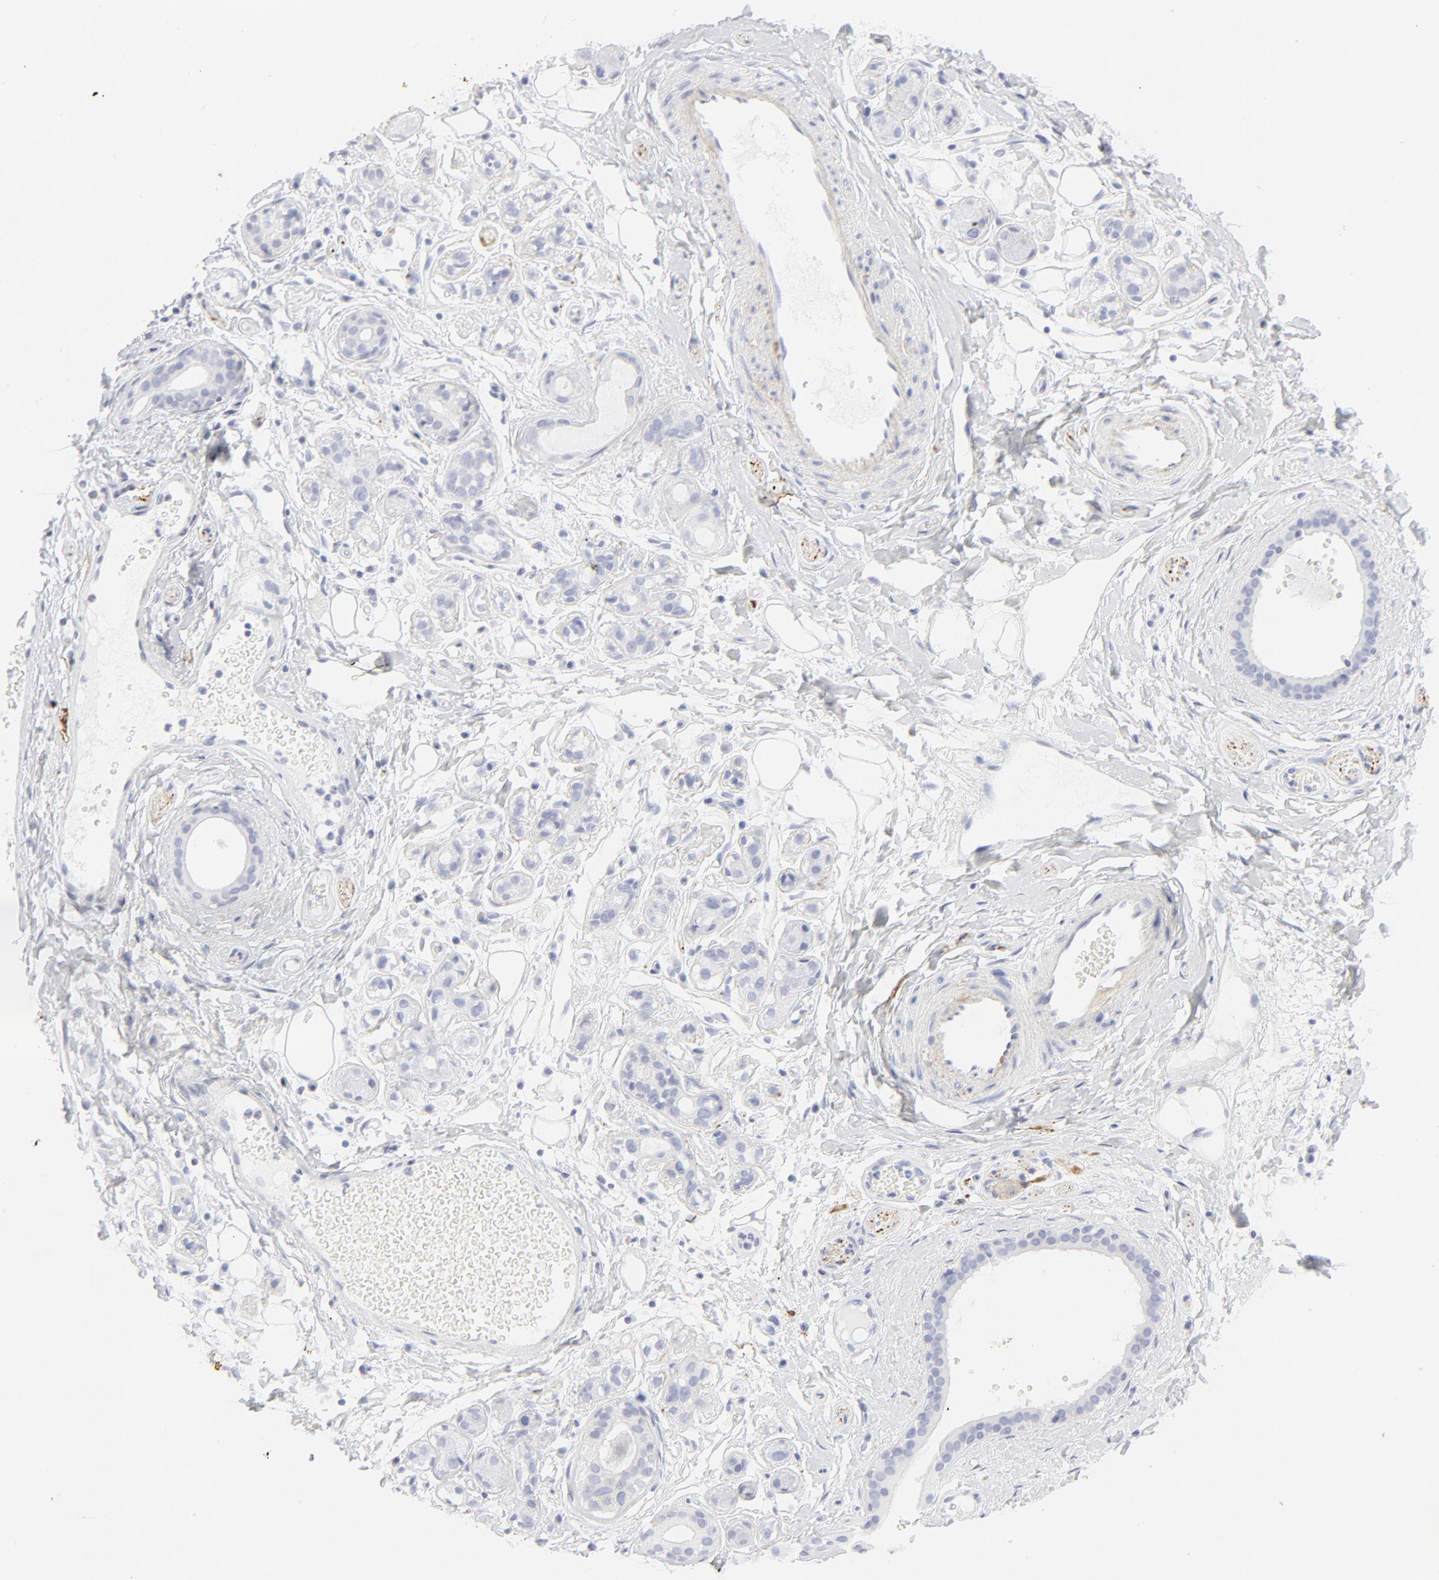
{"staining": {"intensity": "negative", "quantity": "none", "location": "none"}, "tissue": "salivary gland", "cell_type": "Glandular cells", "image_type": "normal", "snomed": [{"axis": "morphology", "description": "Normal tissue, NOS"}, {"axis": "topography", "description": "Salivary gland"}], "caption": "DAB (3,3'-diaminobenzidine) immunohistochemical staining of normal salivary gland exhibits no significant expression in glandular cells. (IHC, brightfield microscopy, high magnification).", "gene": "CCR7", "patient": {"sex": "male", "age": 54}}